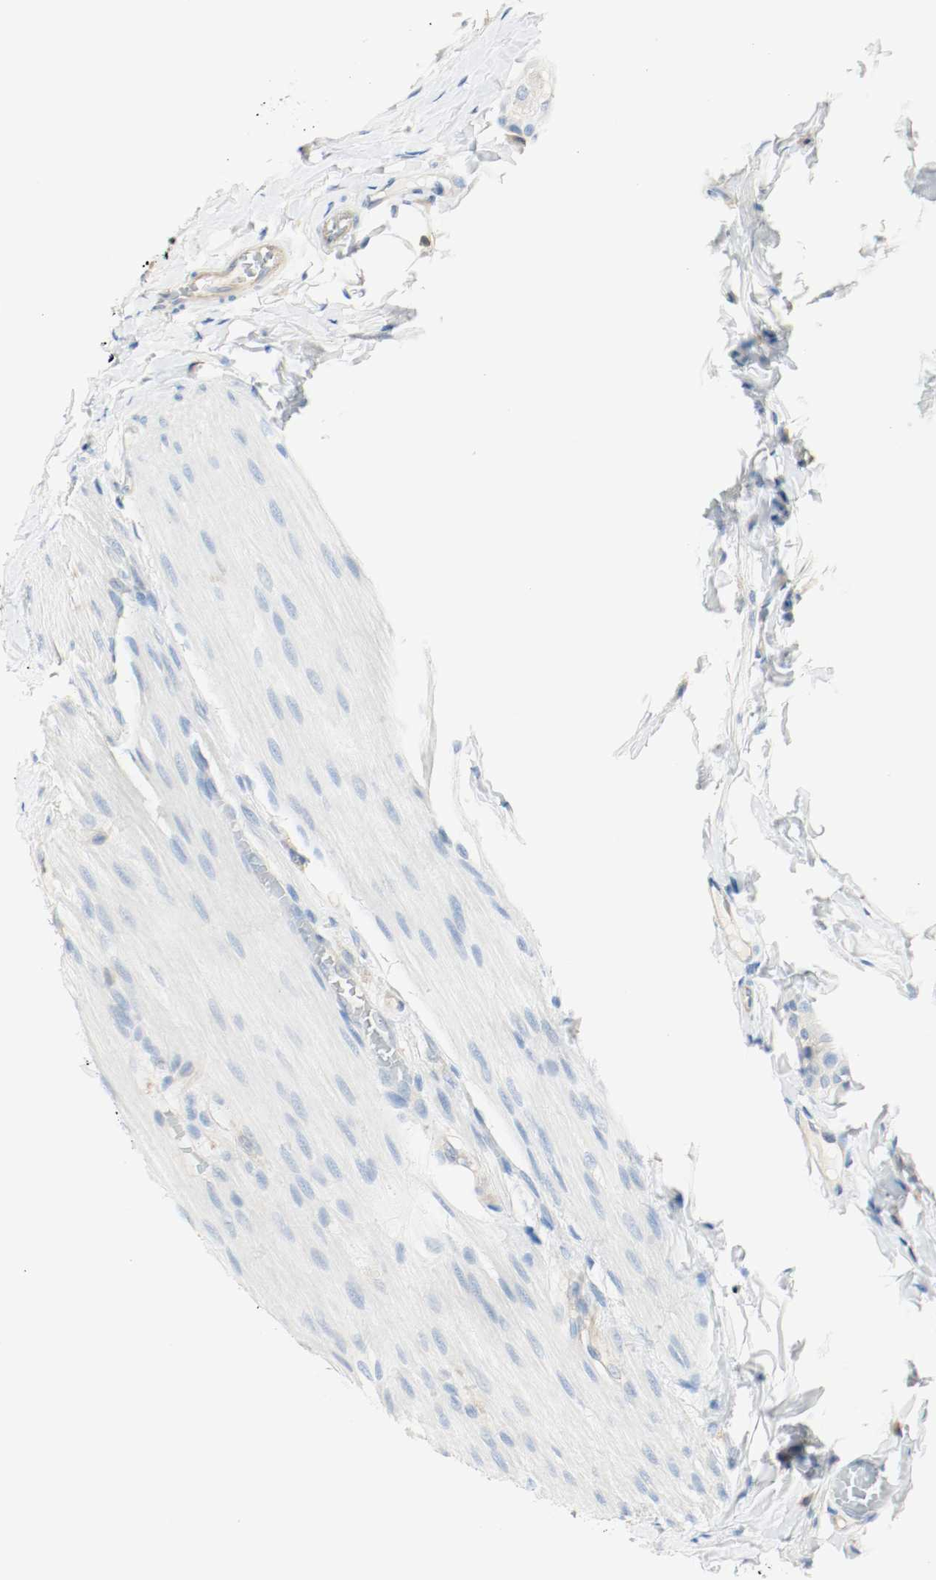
{"staining": {"intensity": "negative", "quantity": "none", "location": "none"}, "tissue": "small intestine", "cell_type": "Glandular cells", "image_type": "normal", "snomed": [{"axis": "morphology", "description": "Normal tissue, NOS"}, {"axis": "topography", "description": "Small intestine"}], "caption": "The IHC histopathology image has no significant expression in glandular cells of small intestine.", "gene": "ARPC1B", "patient": {"sex": "male", "age": 41}}